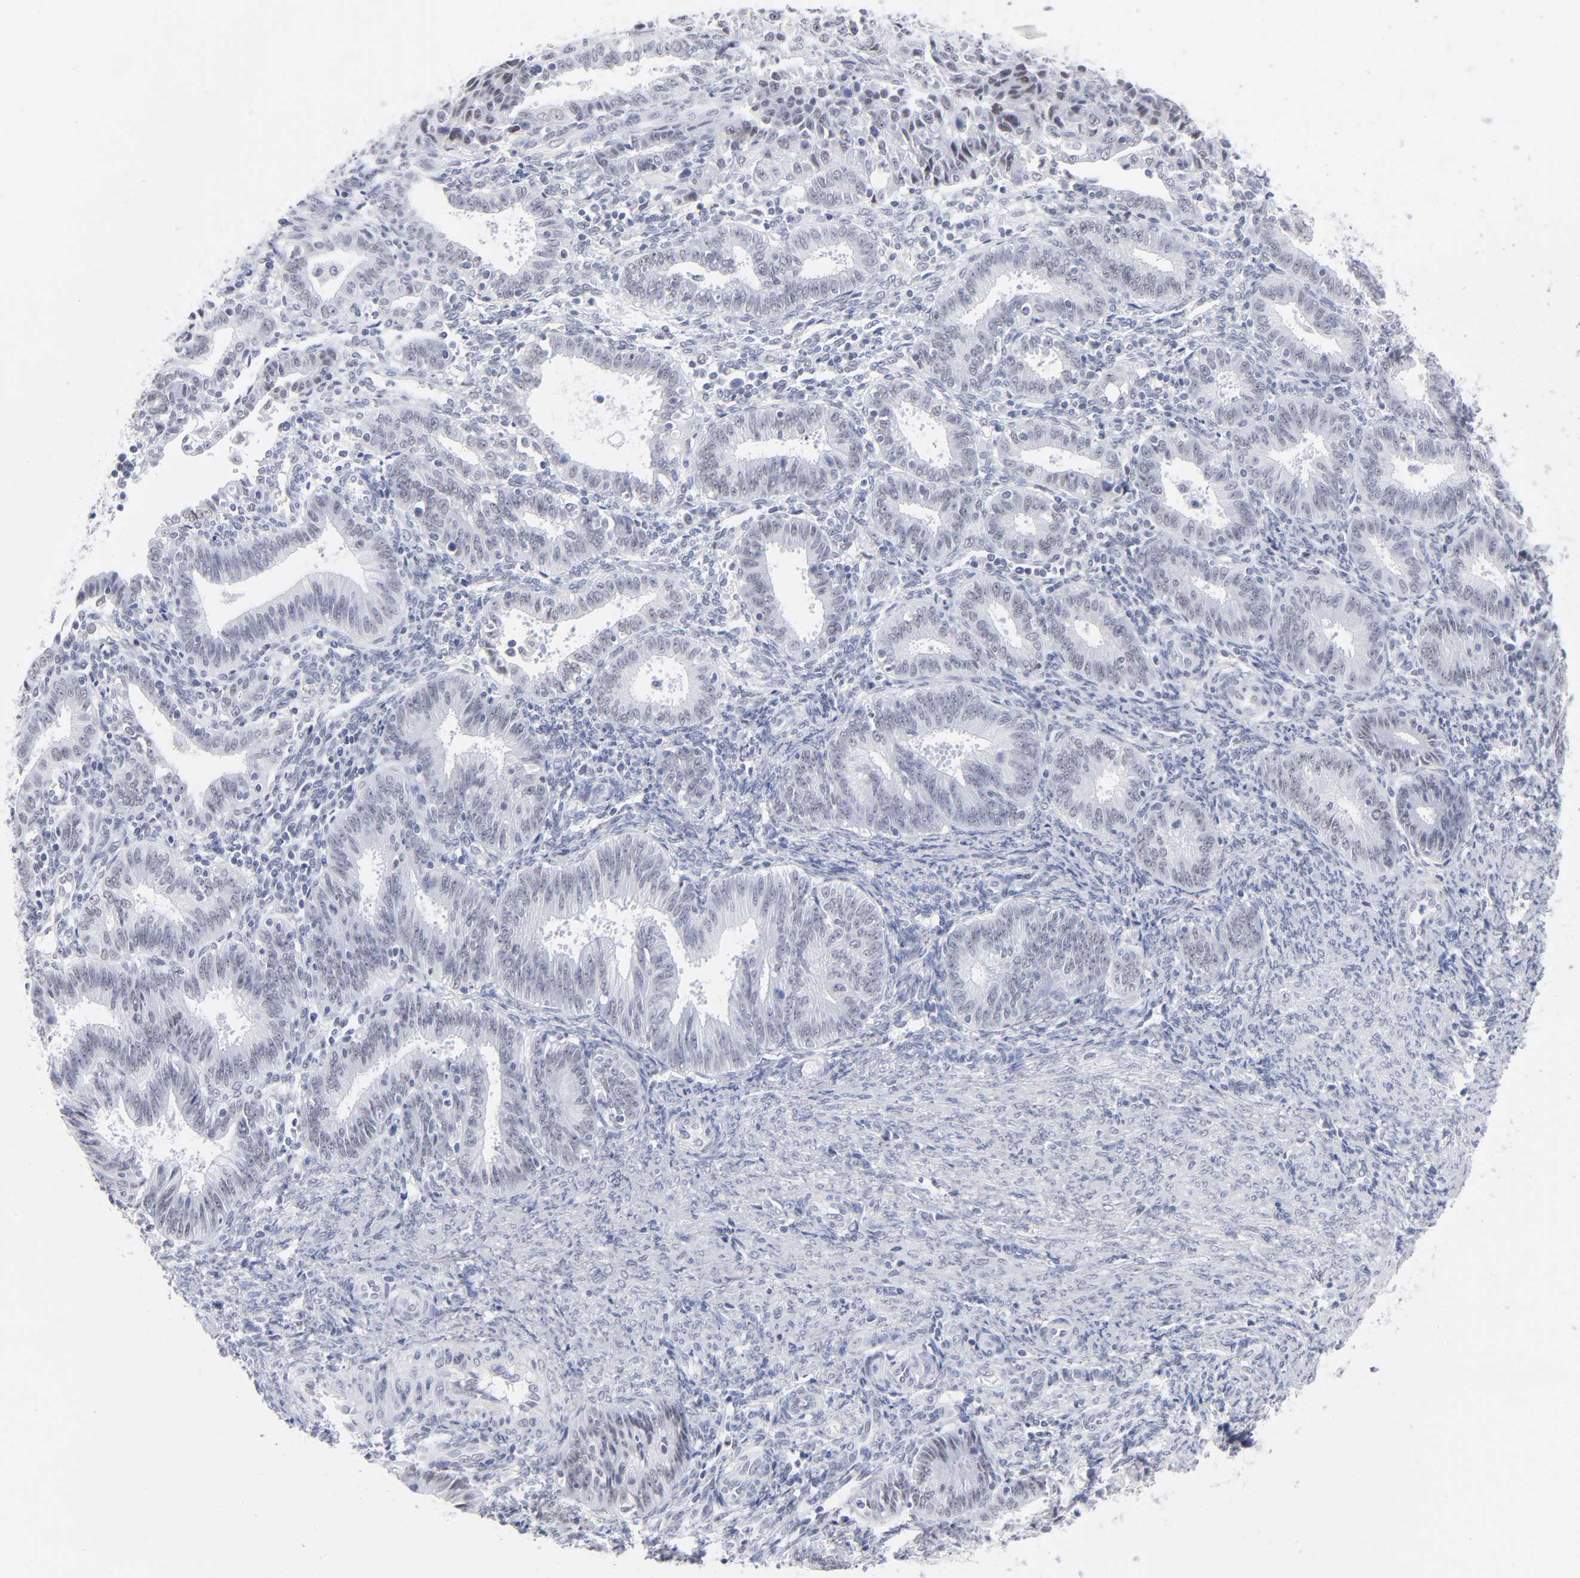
{"staining": {"intensity": "weak", "quantity": "<25%", "location": "nuclear"}, "tissue": "endometrial cancer", "cell_type": "Tumor cells", "image_type": "cancer", "snomed": [{"axis": "morphology", "description": "Adenocarcinoma, NOS"}, {"axis": "topography", "description": "Endometrium"}], "caption": "Tumor cells show no significant protein expression in adenocarcinoma (endometrial).", "gene": "SNRPB", "patient": {"sex": "female", "age": 42}}